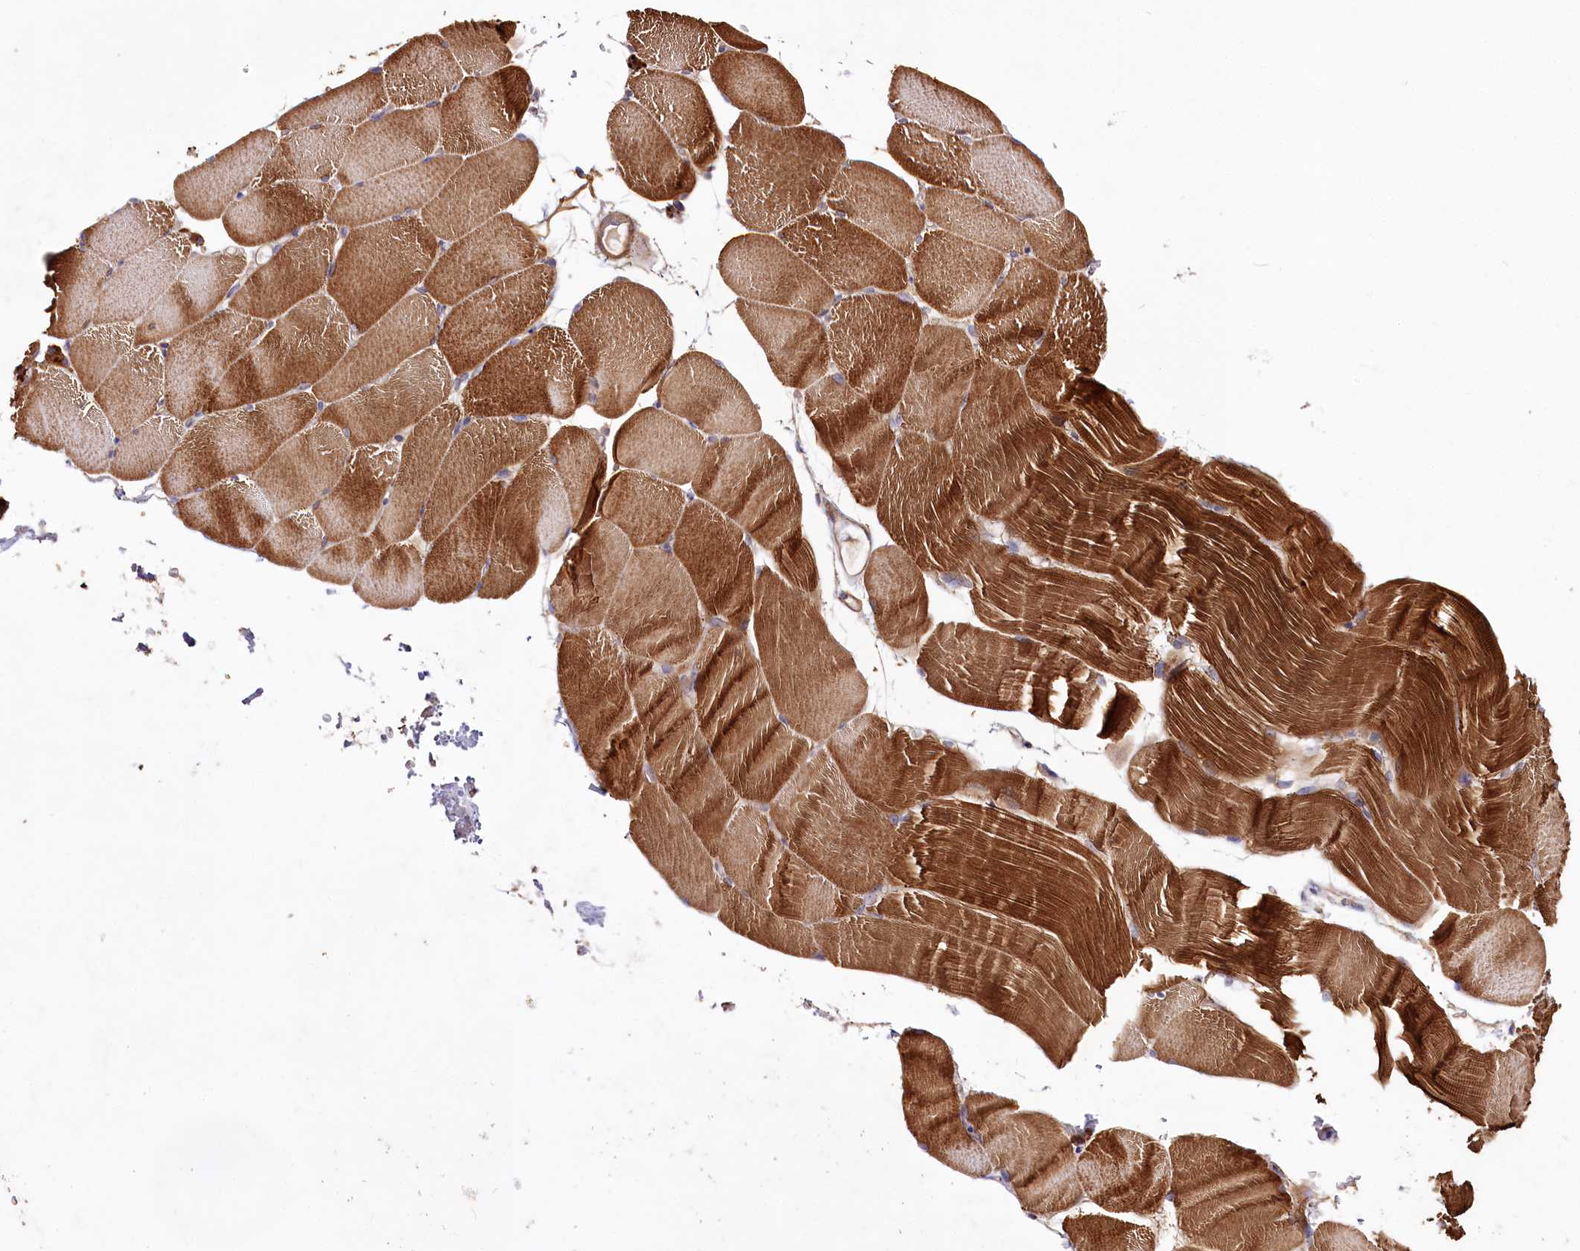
{"staining": {"intensity": "strong", "quantity": ">75%", "location": "cytoplasmic/membranous"}, "tissue": "skeletal muscle", "cell_type": "Myocytes", "image_type": "normal", "snomed": [{"axis": "morphology", "description": "Normal tissue, NOS"}, {"axis": "topography", "description": "Skeletal muscle"}, {"axis": "topography", "description": "Parathyroid gland"}], "caption": "Immunohistochemistry (IHC) of normal skeletal muscle exhibits high levels of strong cytoplasmic/membranous positivity in about >75% of myocytes. (DAB (3,3'-diaminobenzidine) IHC, brown staining for protein, blue staining for nuclei).", "gene": "WWC1", "patient": {"sex": "female", "age": 37}}